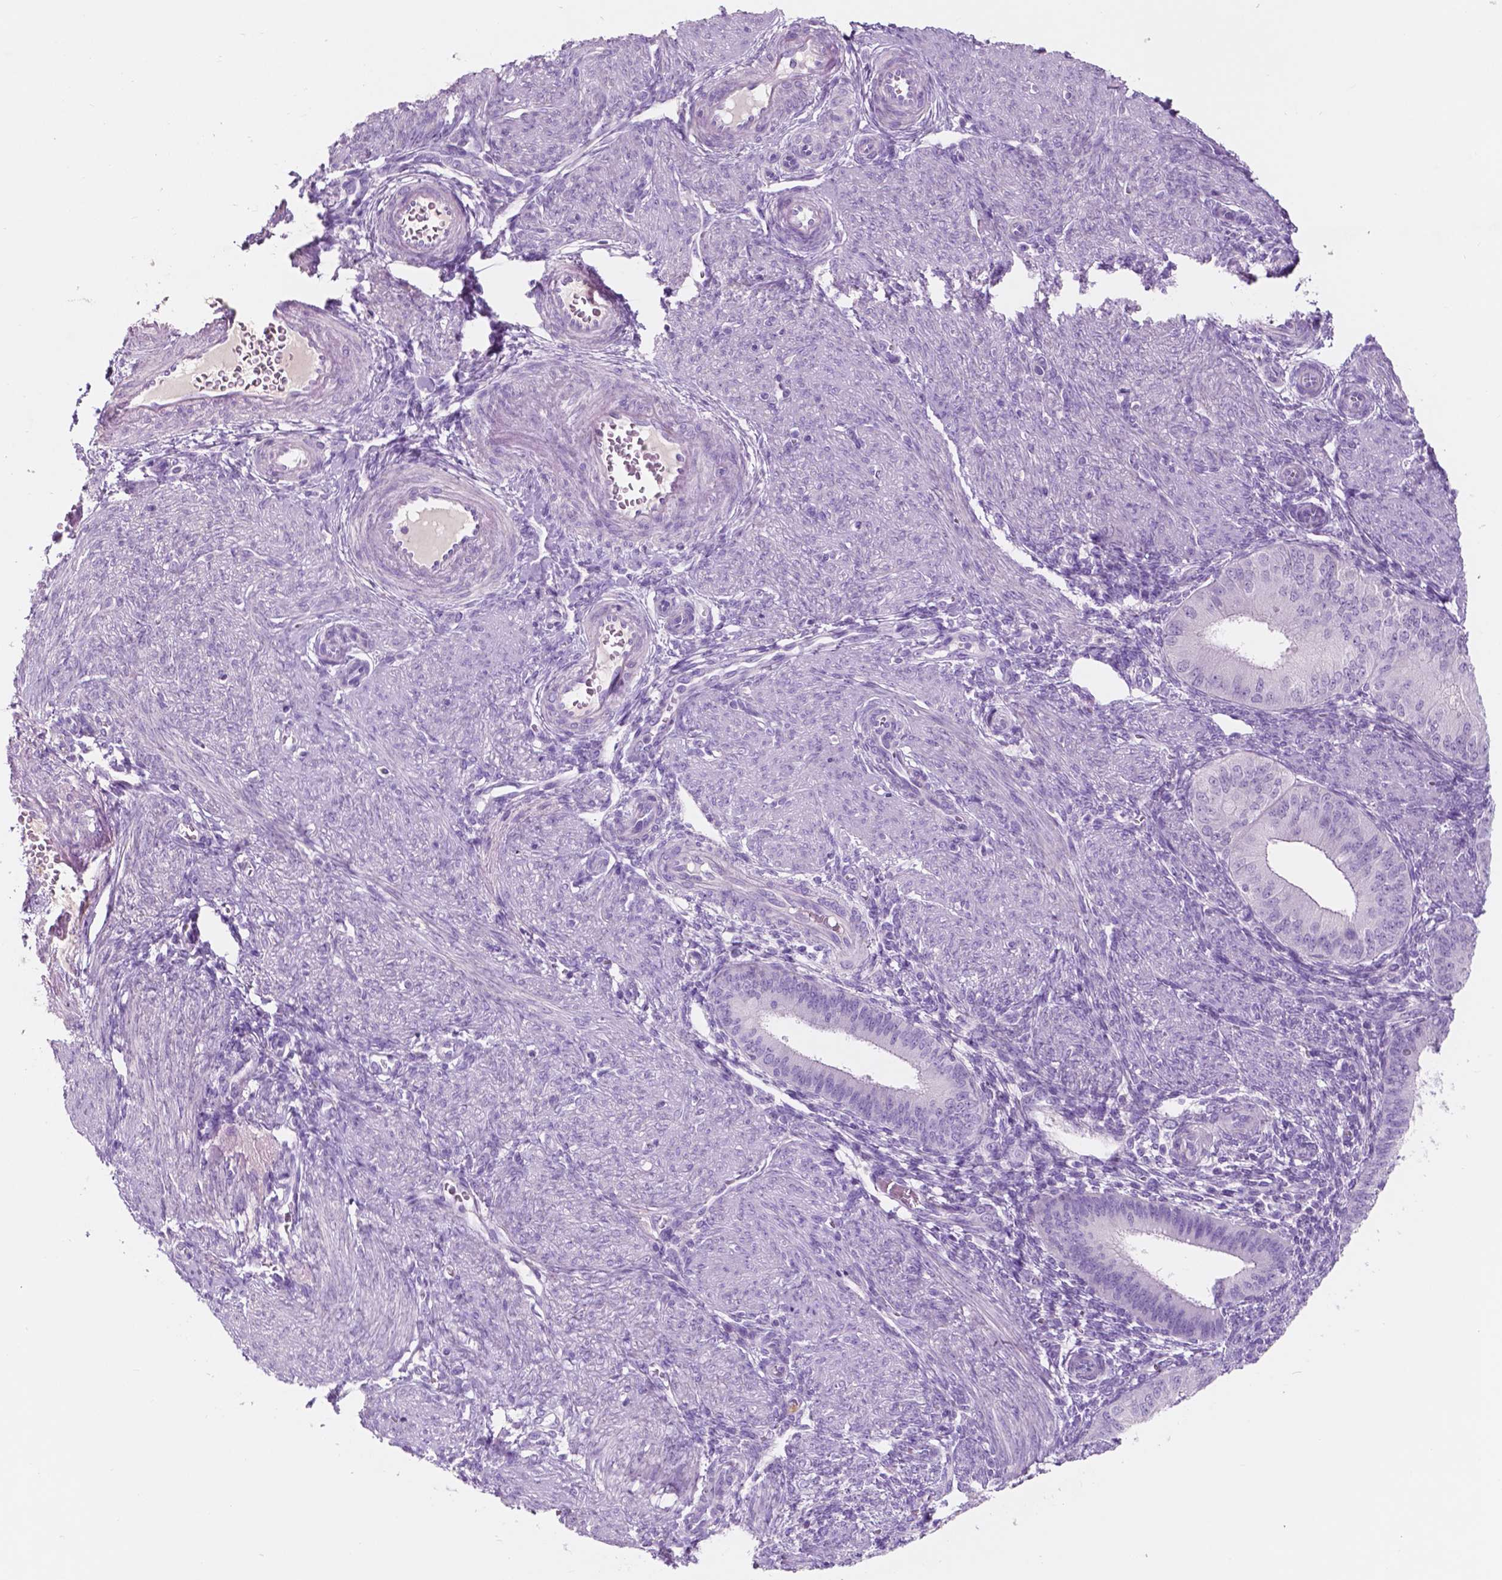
{"staining": {"intensity": "negative", "quantity": "none", "location": "none"}, "tissue": "endometrium", "cell_type": "Cells in endometrial stroma", "image_type": "normal", "snomed": [{"axis": "morphology", "description": "Normal tissue, NOS"}, {"axis": "topography", "description": "Endometrium"}], "caption": "The IHC photomicrograph has no significant positivity in cells in endometrial stroma of endometrium. (DAB IHC with hematoxylin counter stain).", "gene": "CUZD1", "patient": {"sex": "female", "age": 39}}